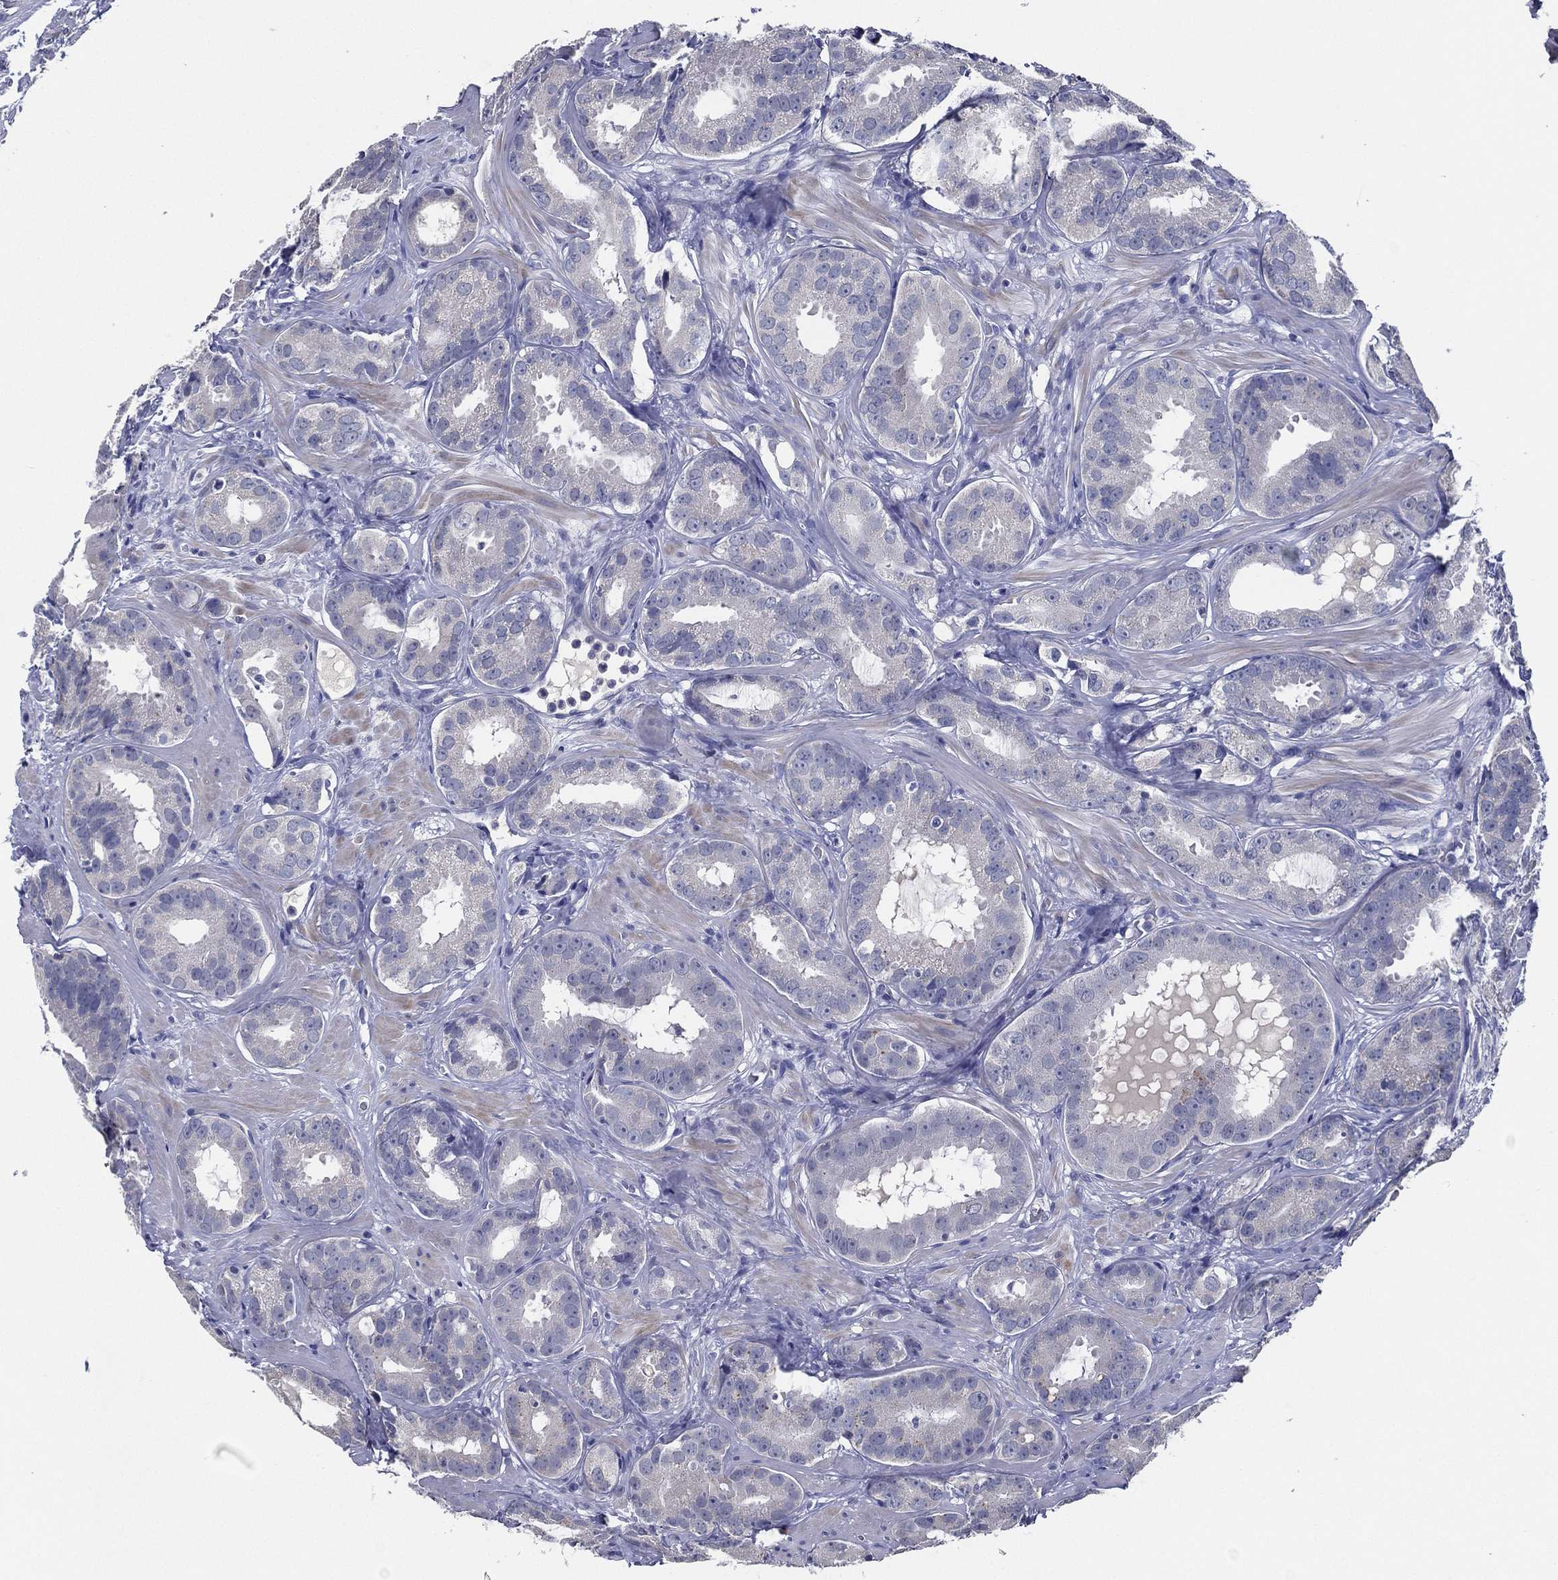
{"staining": {"intensity": "negative", "quantity": "none", "location": "none"}, "tissue": "prostate cancer", "cell_type": "Tumor cells", "image_type": "cancer", "snomed": [{"axis": "morphology", "description": "Adenocarcinoma, NOS"}, {"axis": "topography", "description": "Prostate"}], "caption": "Immunohistochemistry photomicrograph of human prostate adenocarcinoma stained for a protein (brown), which demonstrates no expression in tumor cells.", "gene": "TFAP2A", "patient": {"sex": "male", "age": 69}}